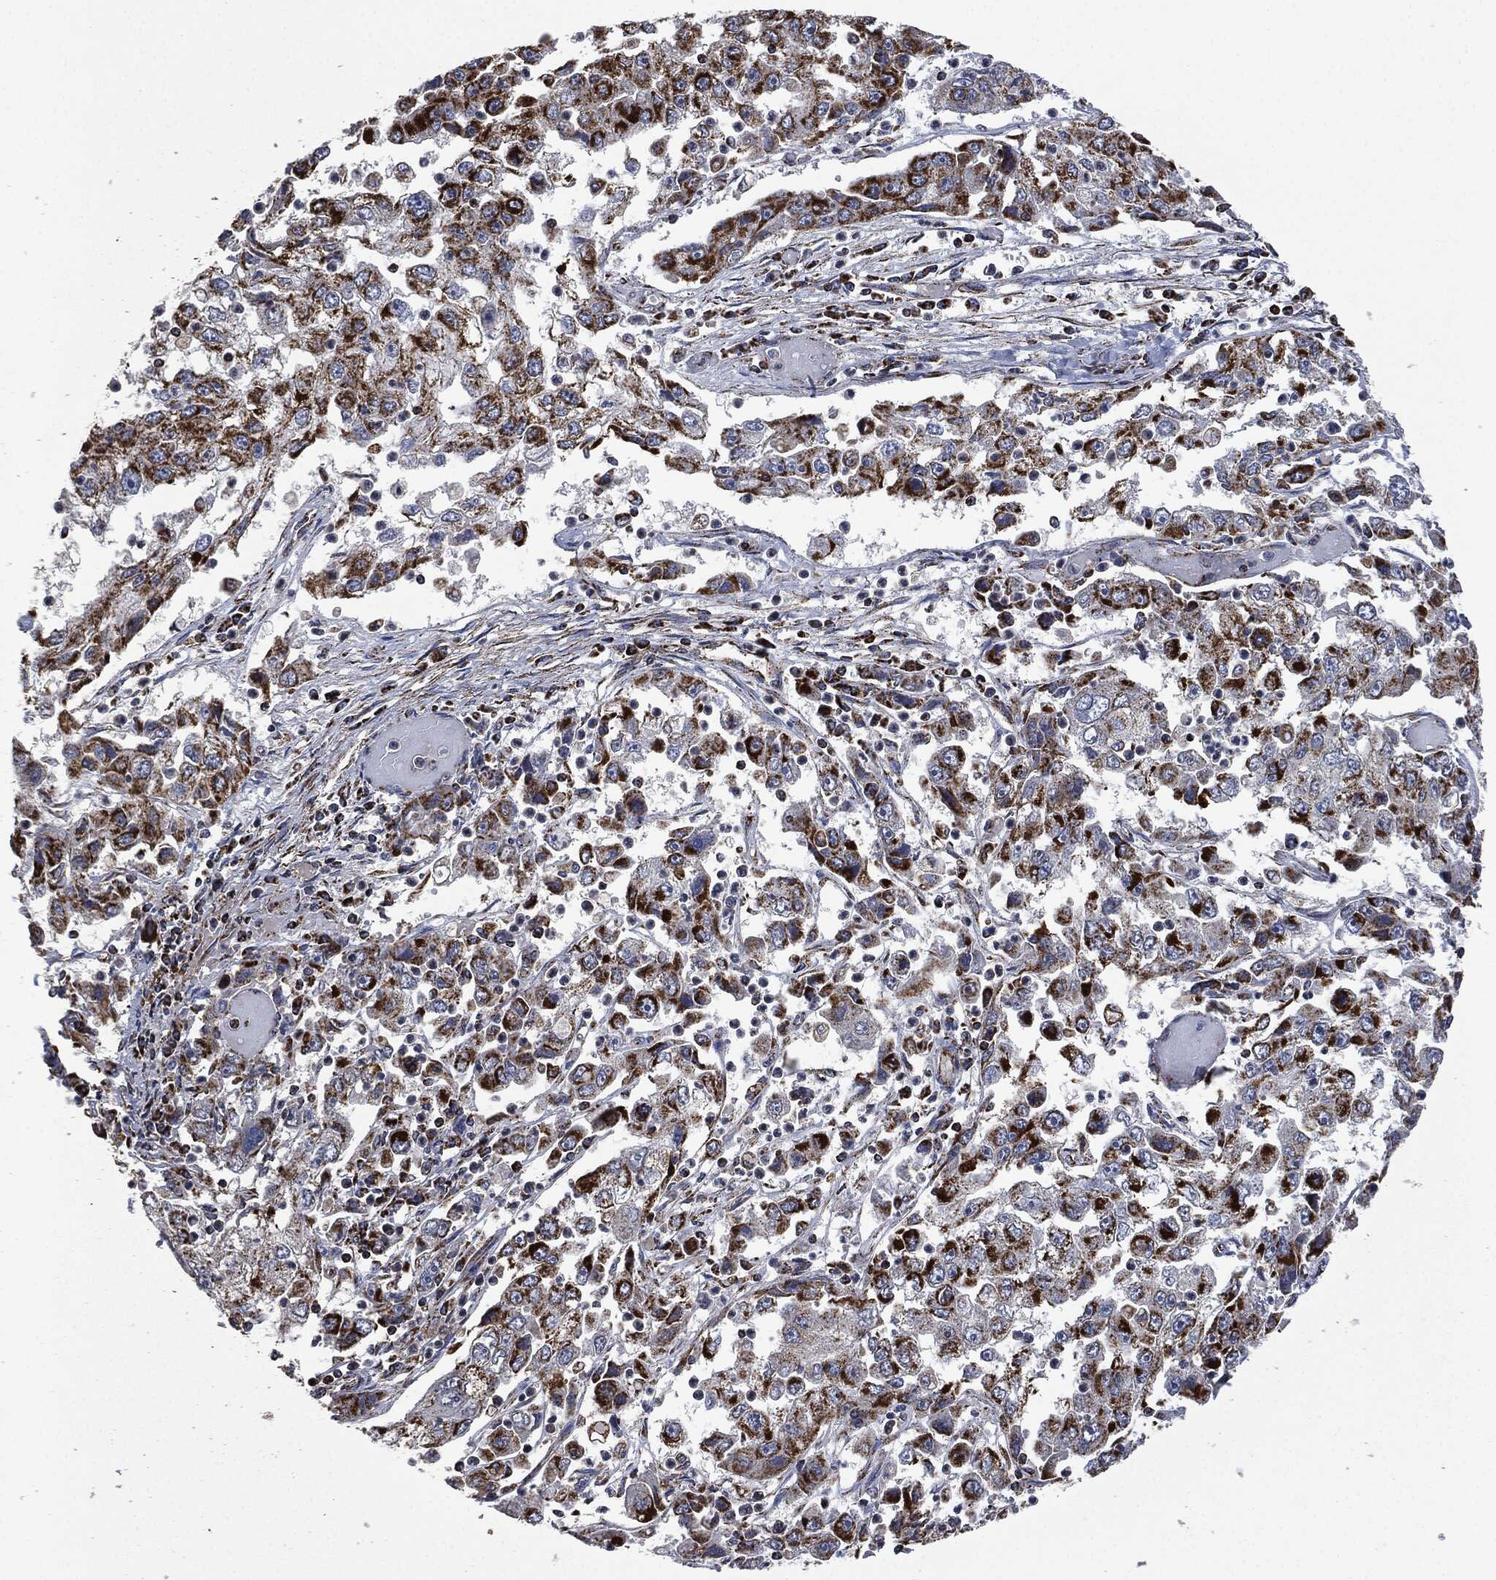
{"staining": {"intensity": "strong", "quantity": ">75%", "location": "cytoplasmic/membranous"}, "tissue": "cervical cancer", "cell_type": "Tumor cells", "image_type": "cancer", "snomed": [{"axis": "morphology", "description": "Squamous cell carcinoma, NOS"}, {"axis": "topography", "description": "Cervix"}], "caption": "High-magnification brightfield microscopy of squamous cell carcinoma (cervical) stained with DAB (3,3'-diaminobenzidine) (brown) and counterstained with hematoxylin (blue). tumor cells exhibit strong cytoplasmic/membranous expression is present in approximately>75% of cells.", "gene": "RYK", "patient": {"sex": "female", "age": 36}}